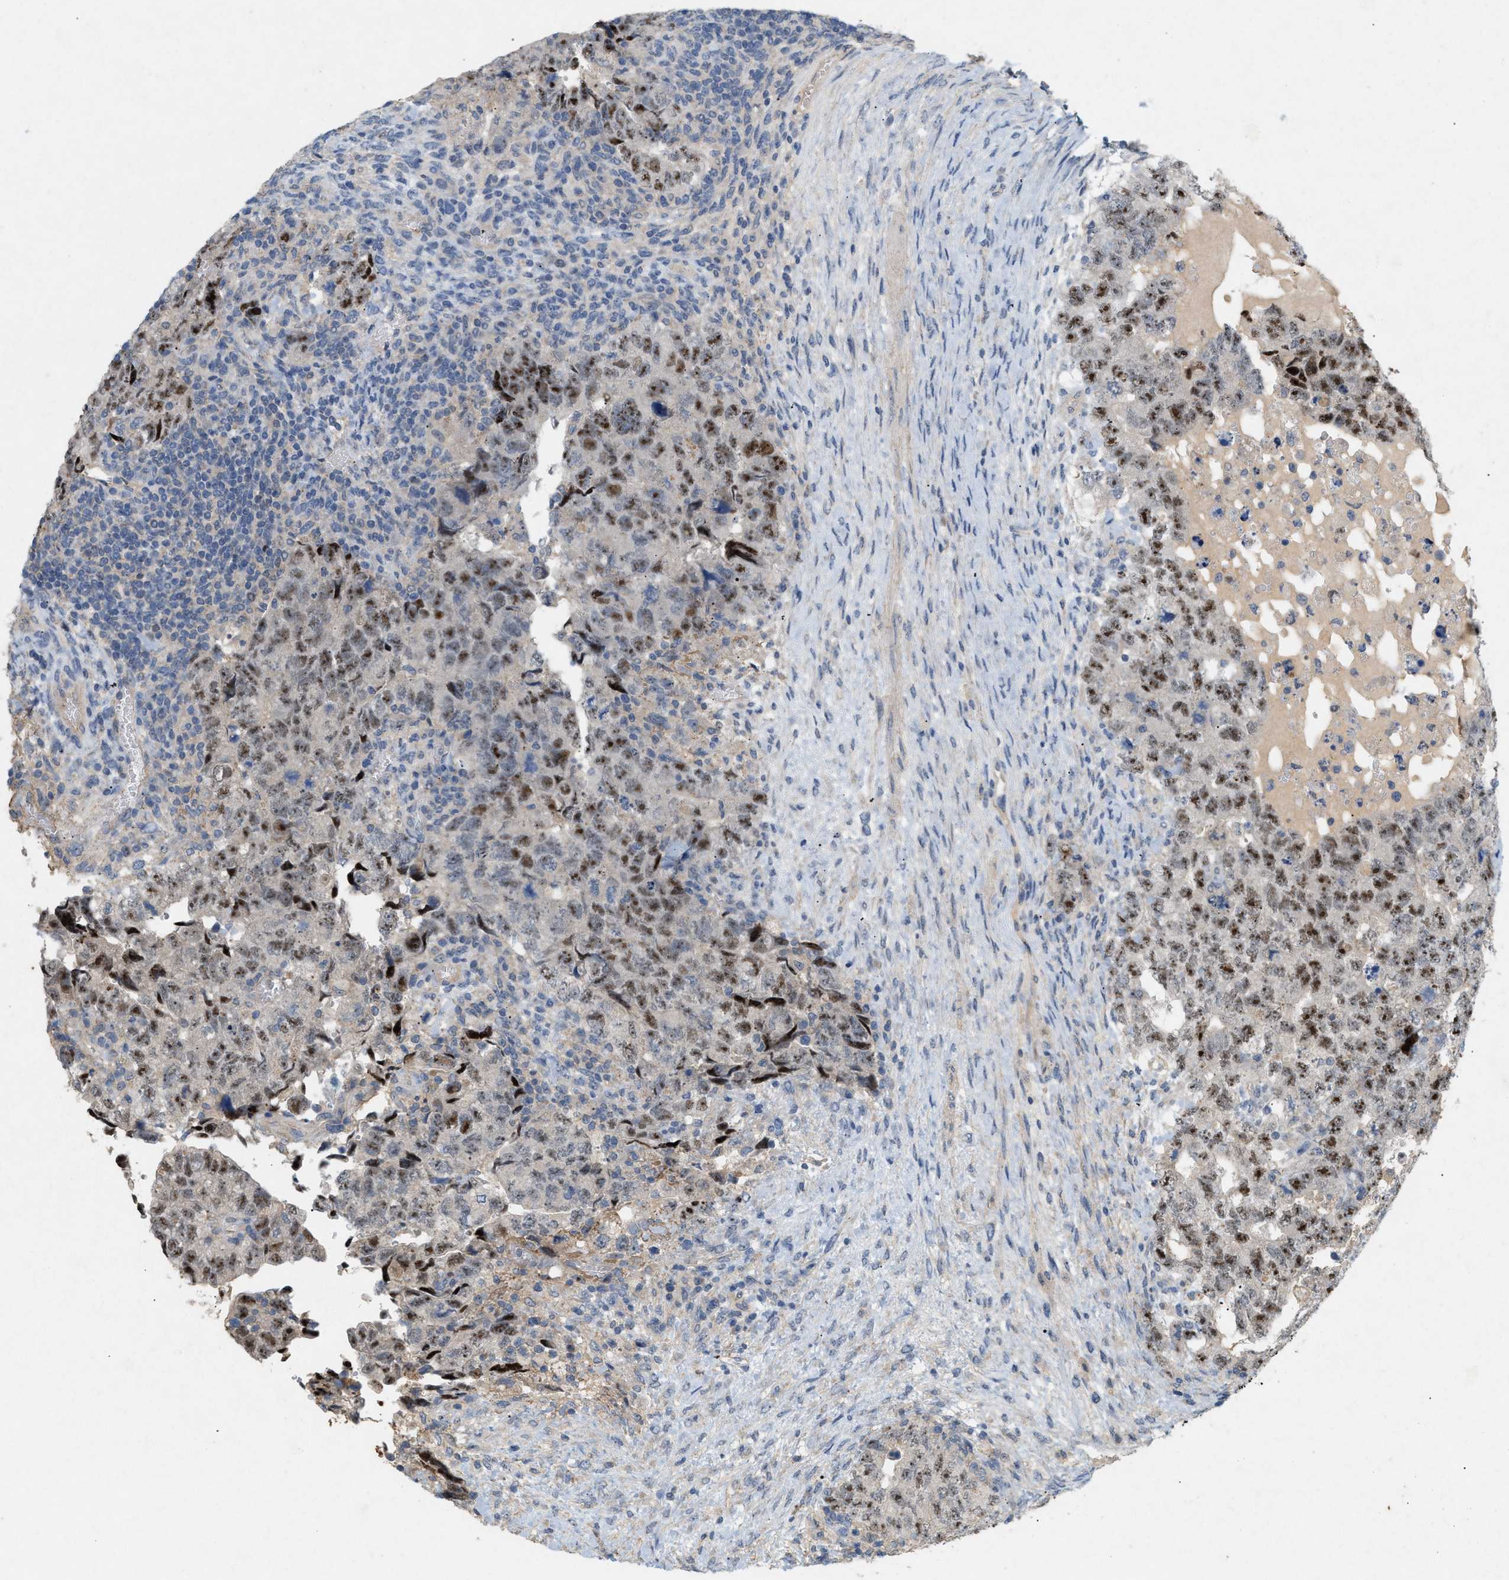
{"staining": {"intensity": "moderate", "quantity": ">75%", "location": "nuclear"}, "tissue": "testis cancer", "cell_type": "Tumor cells", "image_type": "cancer", "snomed": [{"axis": "morphology", "description": "Carcinoma, Embryonal, NOS"}, {"axis": "topography", "description": "Testis"}], "caption": "A histopathology image showing moderate nuclear expression in approximately >75% of tumor cells in embryonal carcinoma (testis), as visualized by brown immunohistochemical staining.", "gene": "DCAF7", "patient": {"sex": "male", "age": 36}}